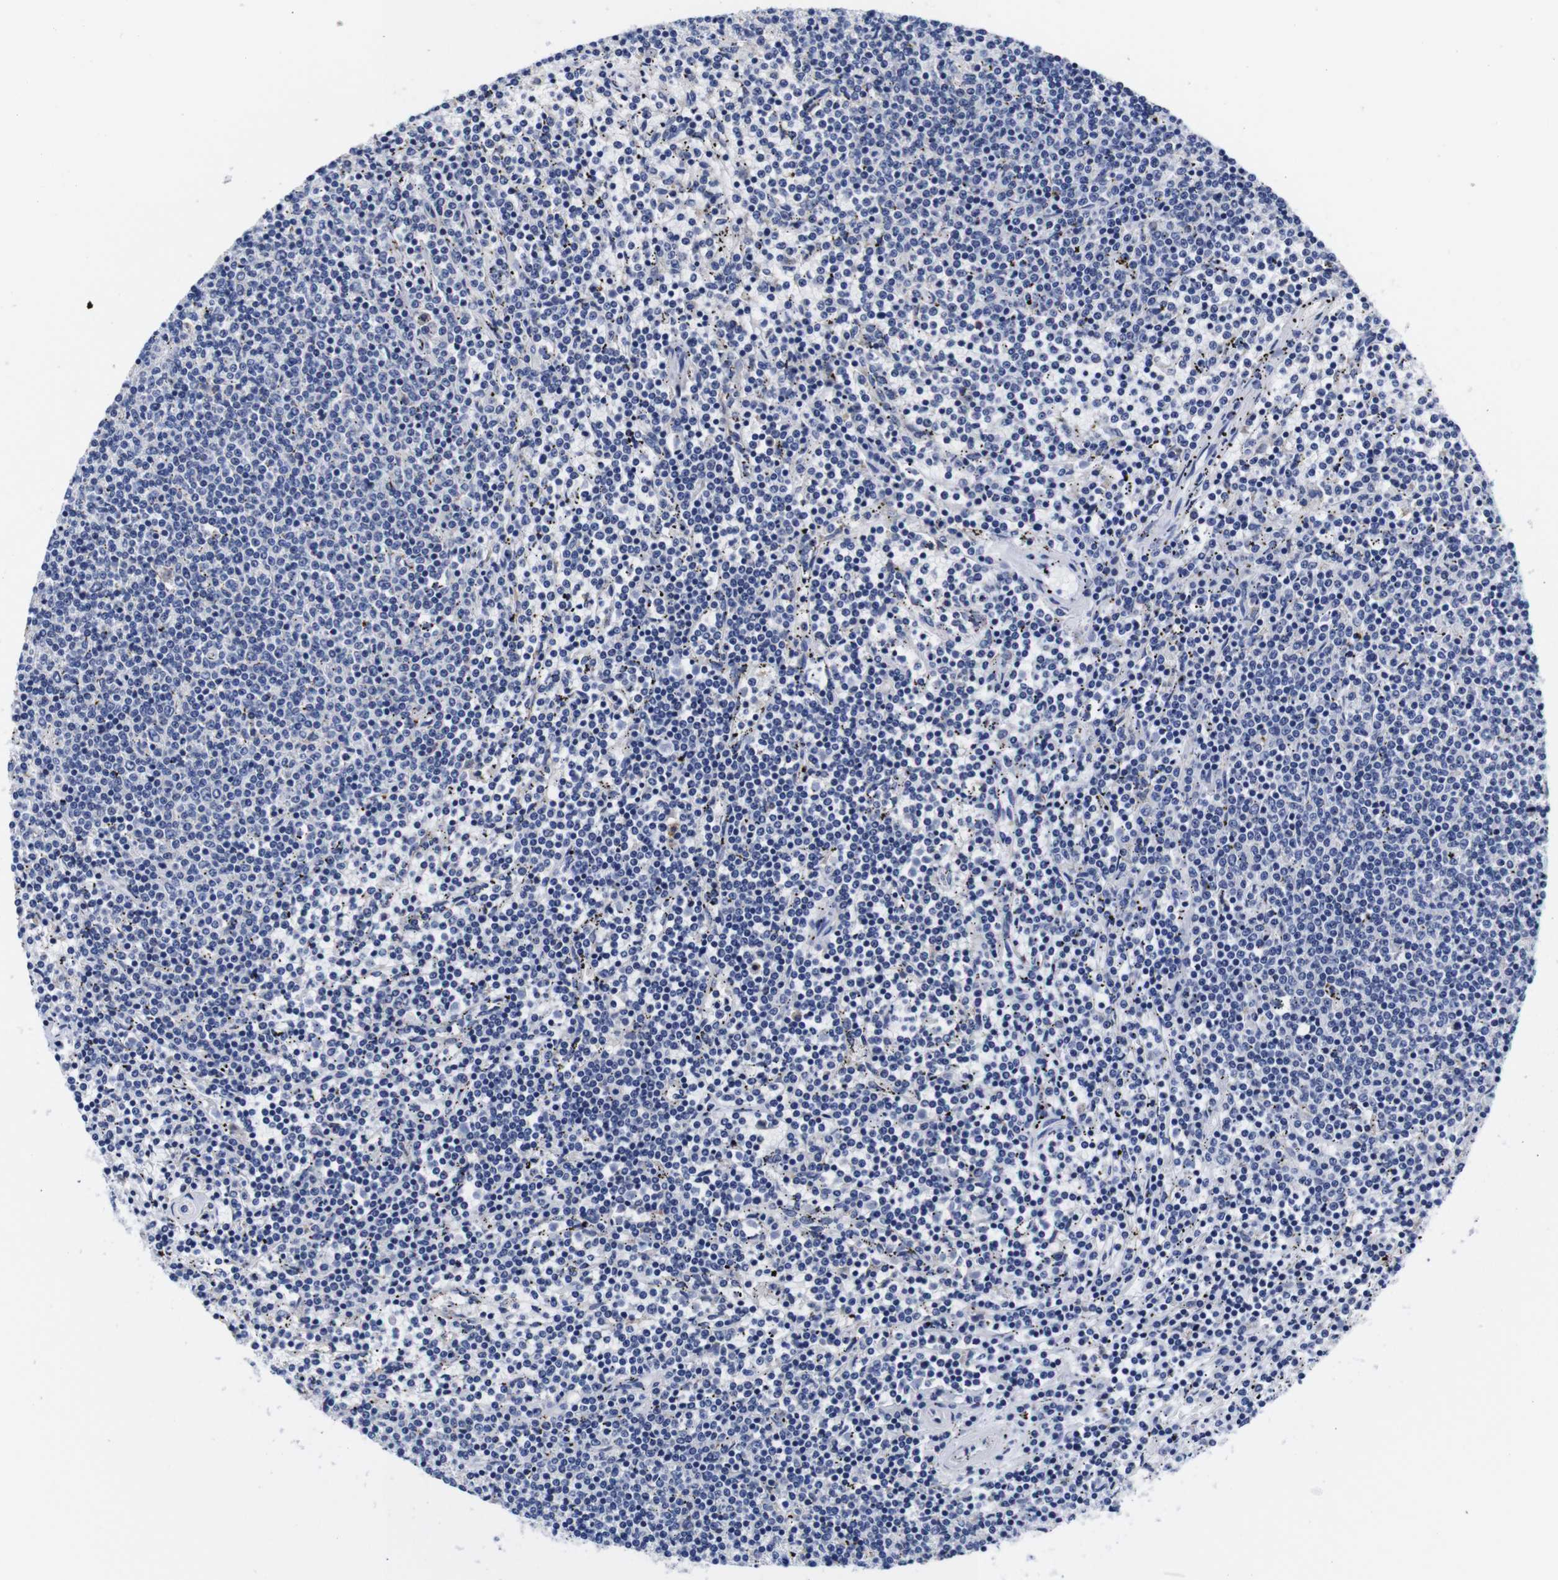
{"staining": {"intensity": "negative", "quantity": "none", "location": "none"}, "tissue": "lymphoma", "cell_type": "Tumor cells", "image_type": "cancer", "snomed": [{"axis": "morphology", "description": "Malignant lymphoma, non-Hodgkin's type, Low grade"}, {"axis": "topography", "description": "Spleen"}], "caption": "Image shows no protein positivity in tumor cells of malignant lymphoma, non-Hodgkin's type (low-grade) tissue.", "gene": "CLEC4G", "patient": {"sex": "female", "age": 50}}